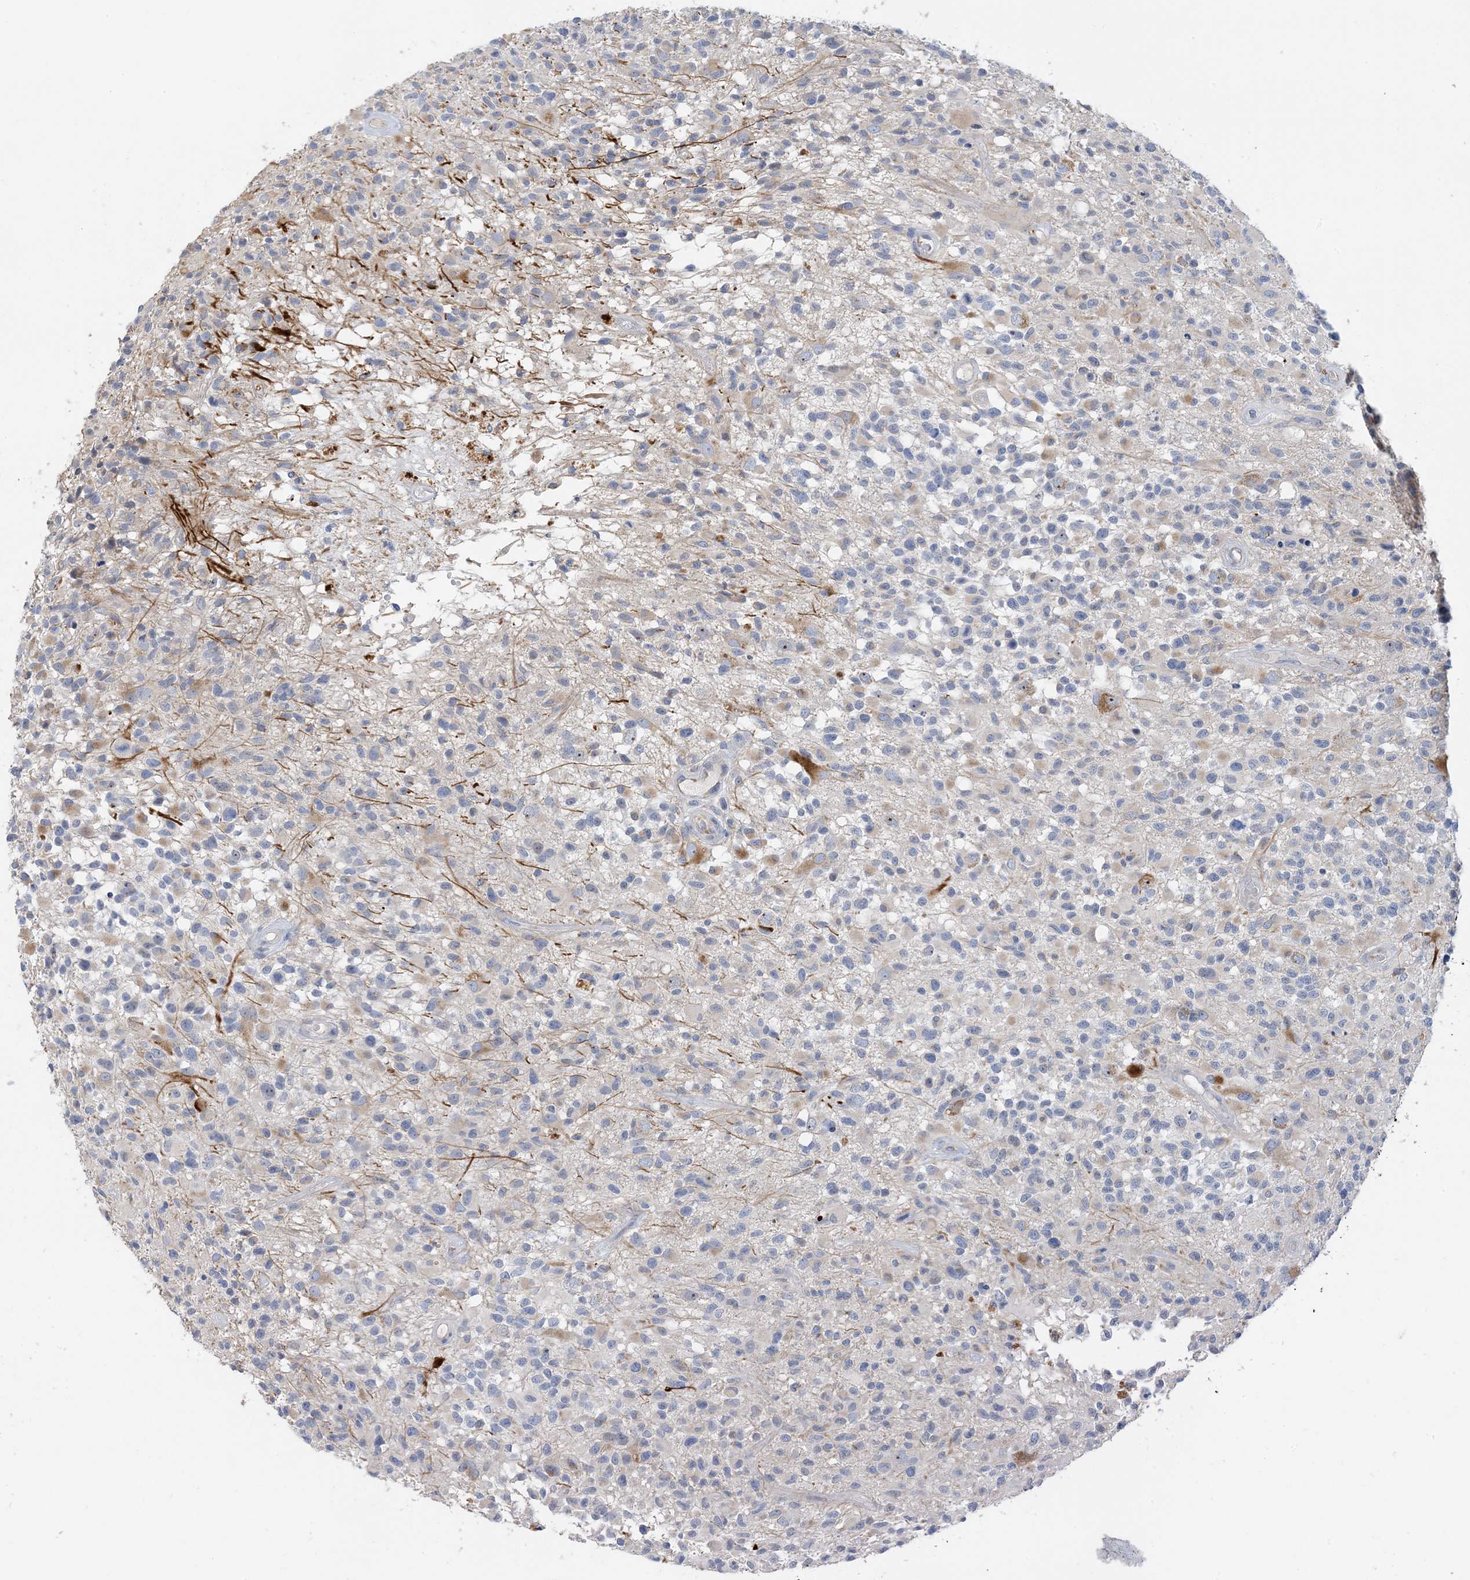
{"staining": {"intensity": "negative", "quantity": "none", "location": "none"}, "tissue": "glioma", "cell_type": "Tumor cells", "image_type": "cancer", "snomed": [{"axis": "morphology", "description": "Glioma, malignant, High grade"}, {"axis": "morphology", "description": "Glioblastoma, NOS"}, {"axis": "topography", "description": "Brain"}], "caption": "The IHC micrograph has no significant positivity in tumor cells of glioma tissue. The staining is performed using DAB (3,3'-diaminobenzidine) brown chromogen with nuclei counter-stained in using hematoxylin.", "gene": "ZCCHC18", "patient": {"sex": "male", "age": 60}}